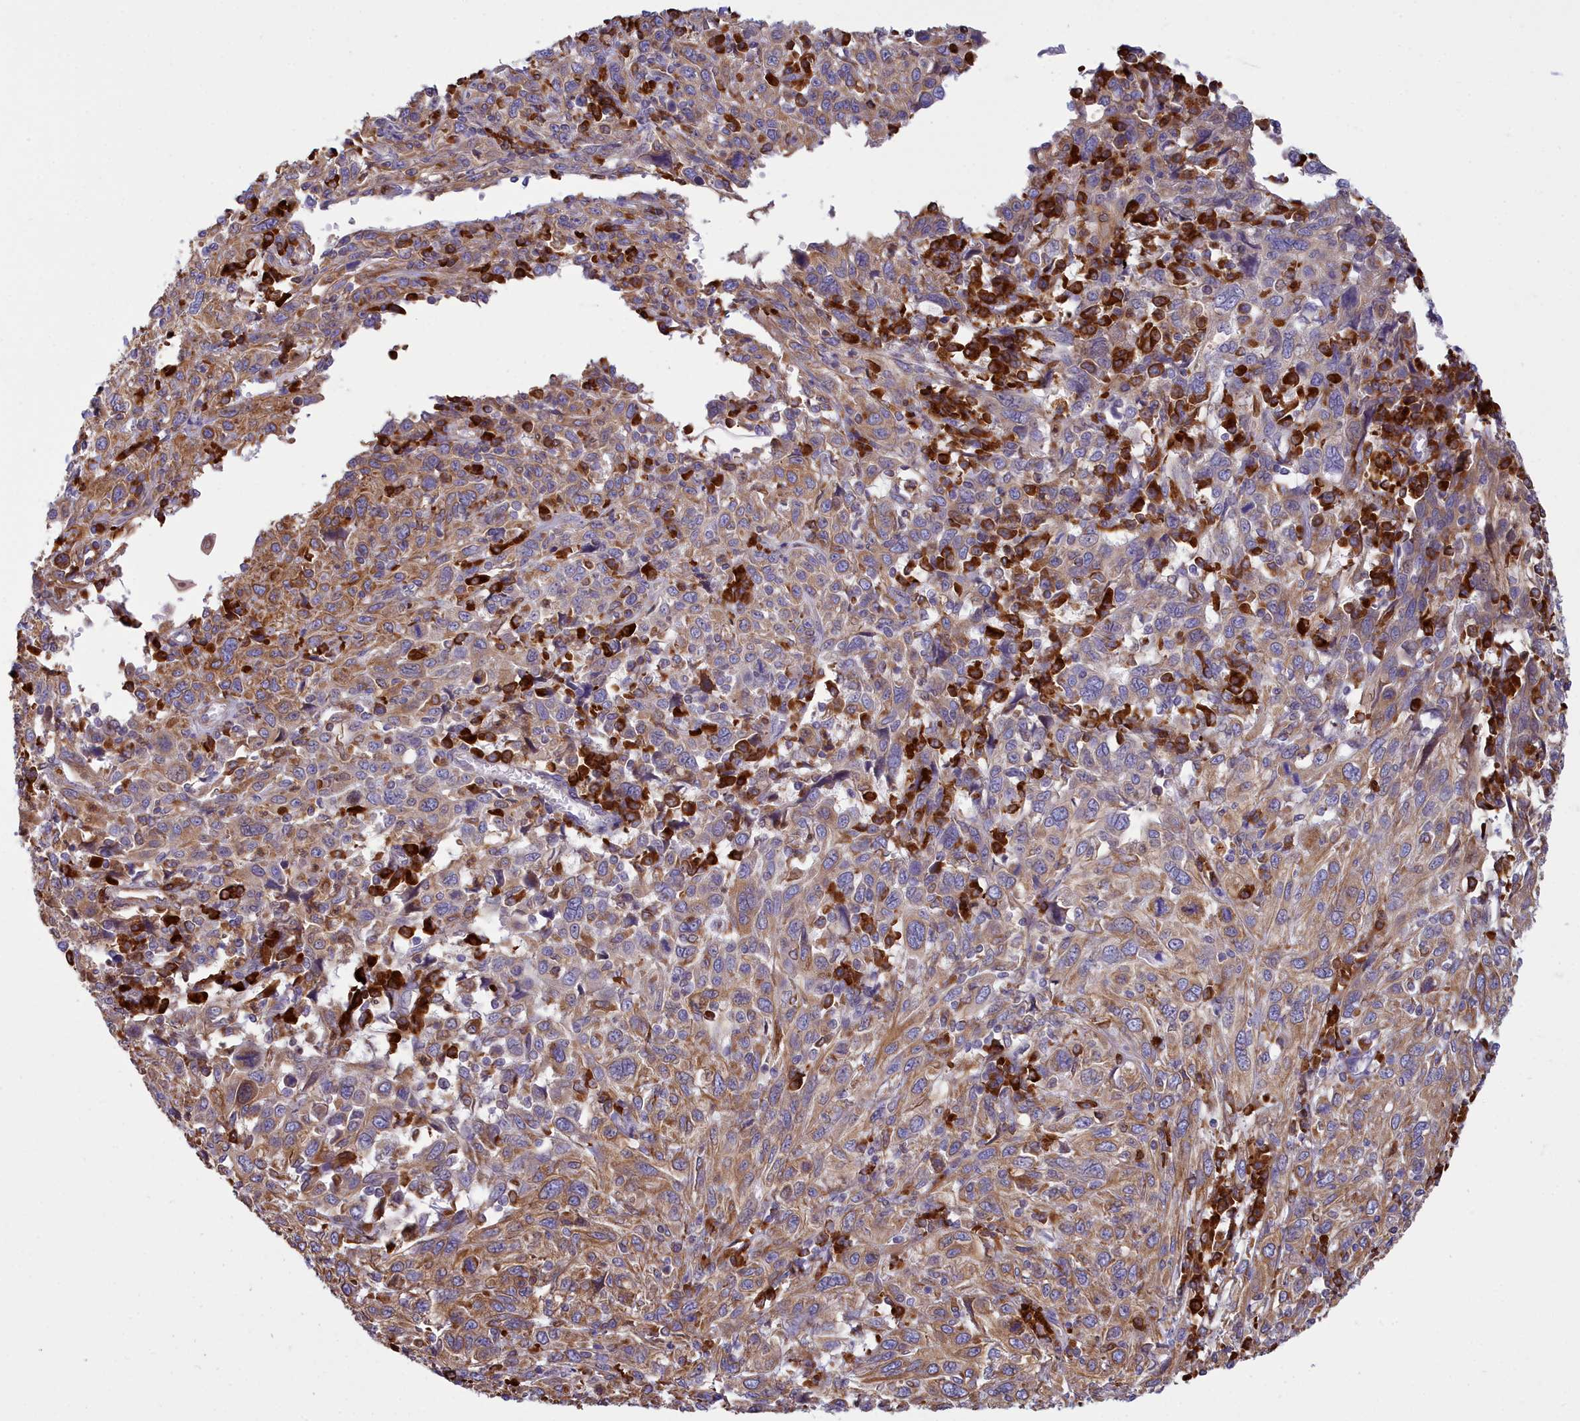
{"staining": {"intensity": "moderate", "quantity": ">75%", "location": "cytoplasmic/membranous"}, "tissue": "cervical cancer", "cell_type": "Tumor cells", "image_type": "cancer", "snomed": [{"axis": "morphology", "description": "Squamous cell carcinoma, NOS"}, {"axis": "topography", "description": "Cervix"}], "caption": "Immunohistochemistry (IHC) micrograph of squamous cell carcinoma (cervical) stained for a protein (brown), which demonstrates medium levels of moderate cytoplasmic/membranous staining in about >75% of tumor cells.", "gene": "HM13", "patient": {"sex": "female", "age": 46}}